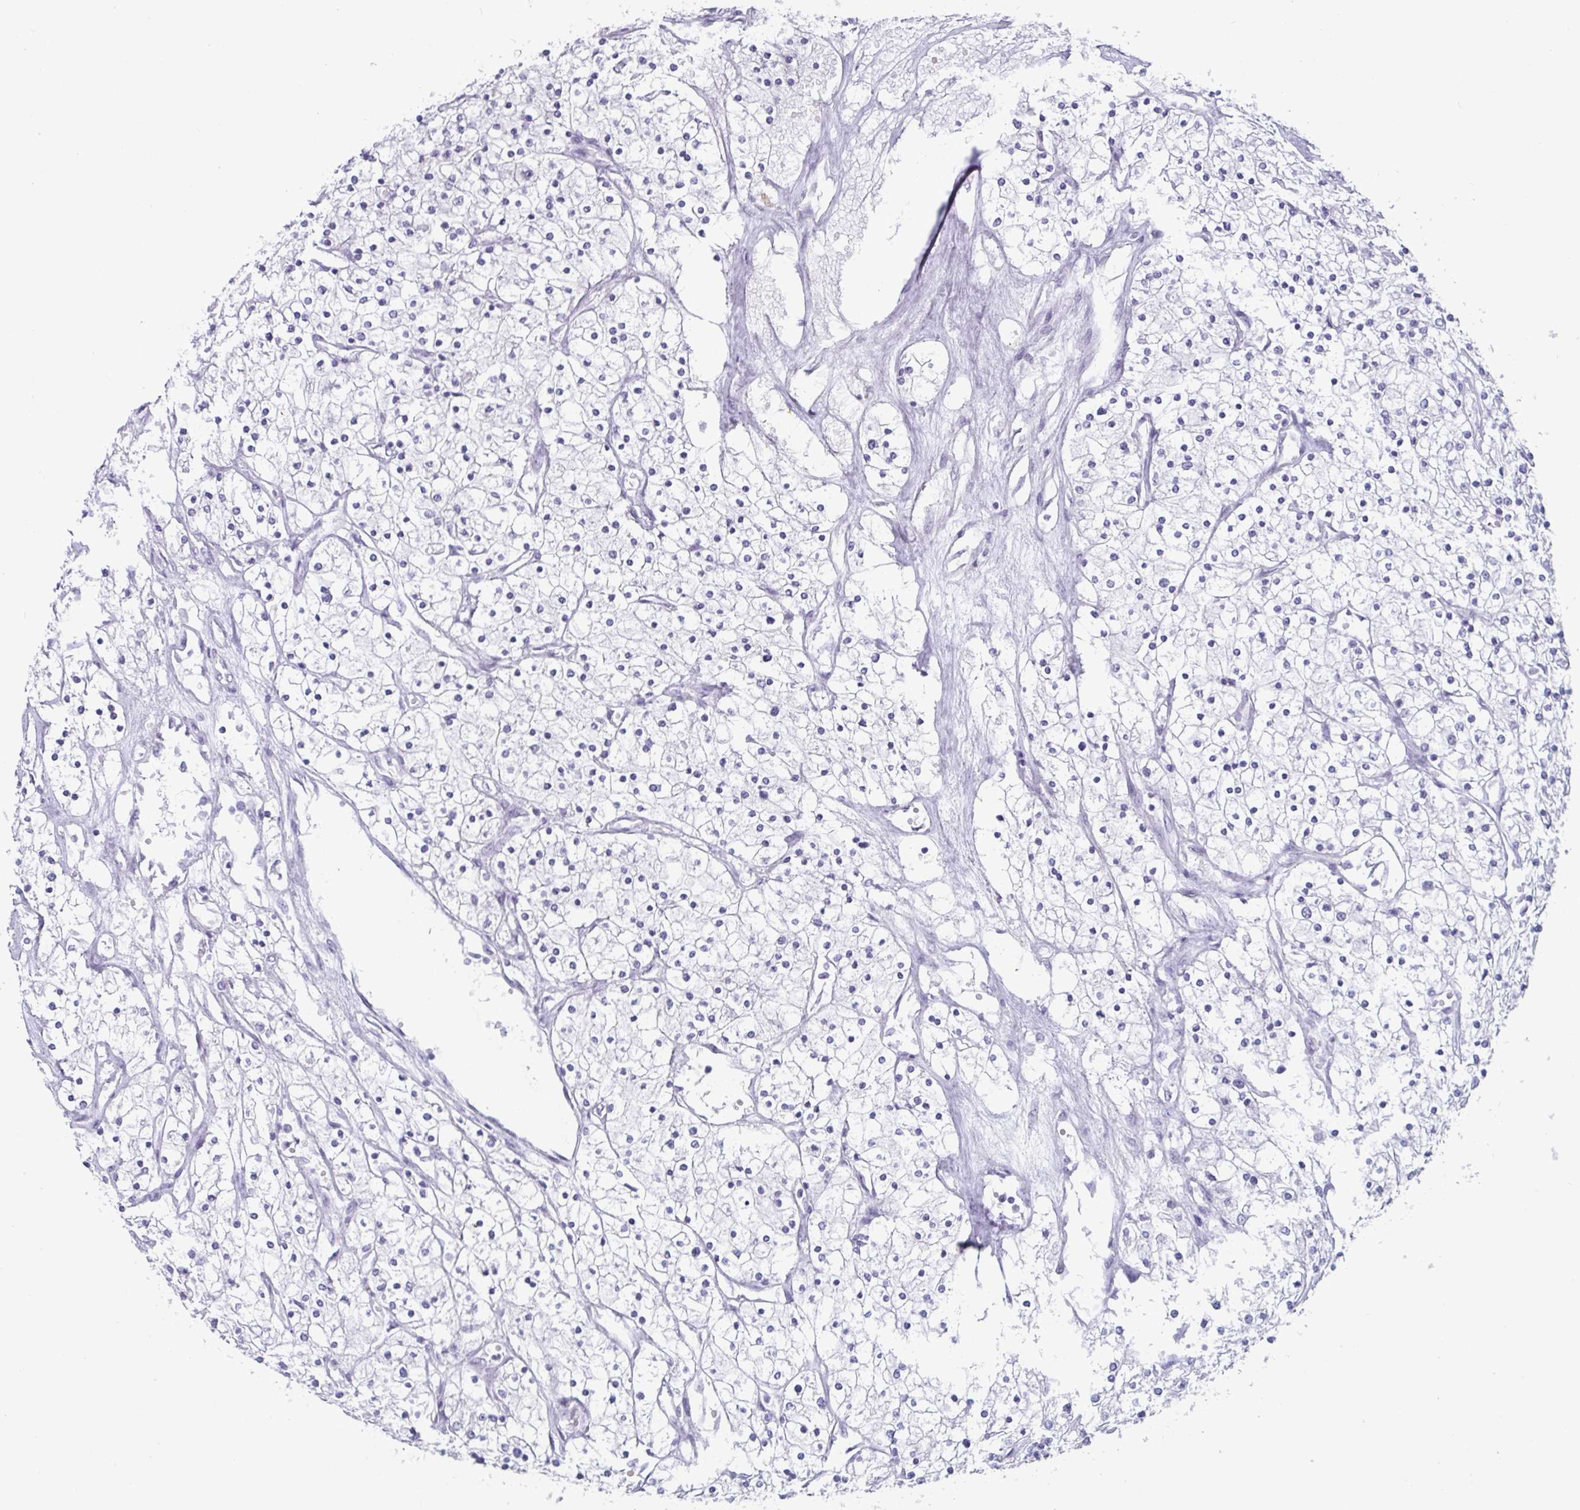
{"staining": {"intensity": "negative", "quantity": "none", "location": "none"}, "tissue": "renal cancer", "cell_type": "Tumor cells", "image_type": "cancer", "snomed": [{"axis": "morphology", "description": "Adenocarcinoma, NOS"}, {"axis": "topography", "description": "Kidney"}], "caption": "Immunohistochemistry (IHC) histopathology image of neoplastic tissue: human renal cancer stained with DAB (3,3'-diaminobenzidine) reveals no significant protein staining in tumor cells.", "gene": "VSIG10L", "patient": {"sex": "male", "age": 80}}